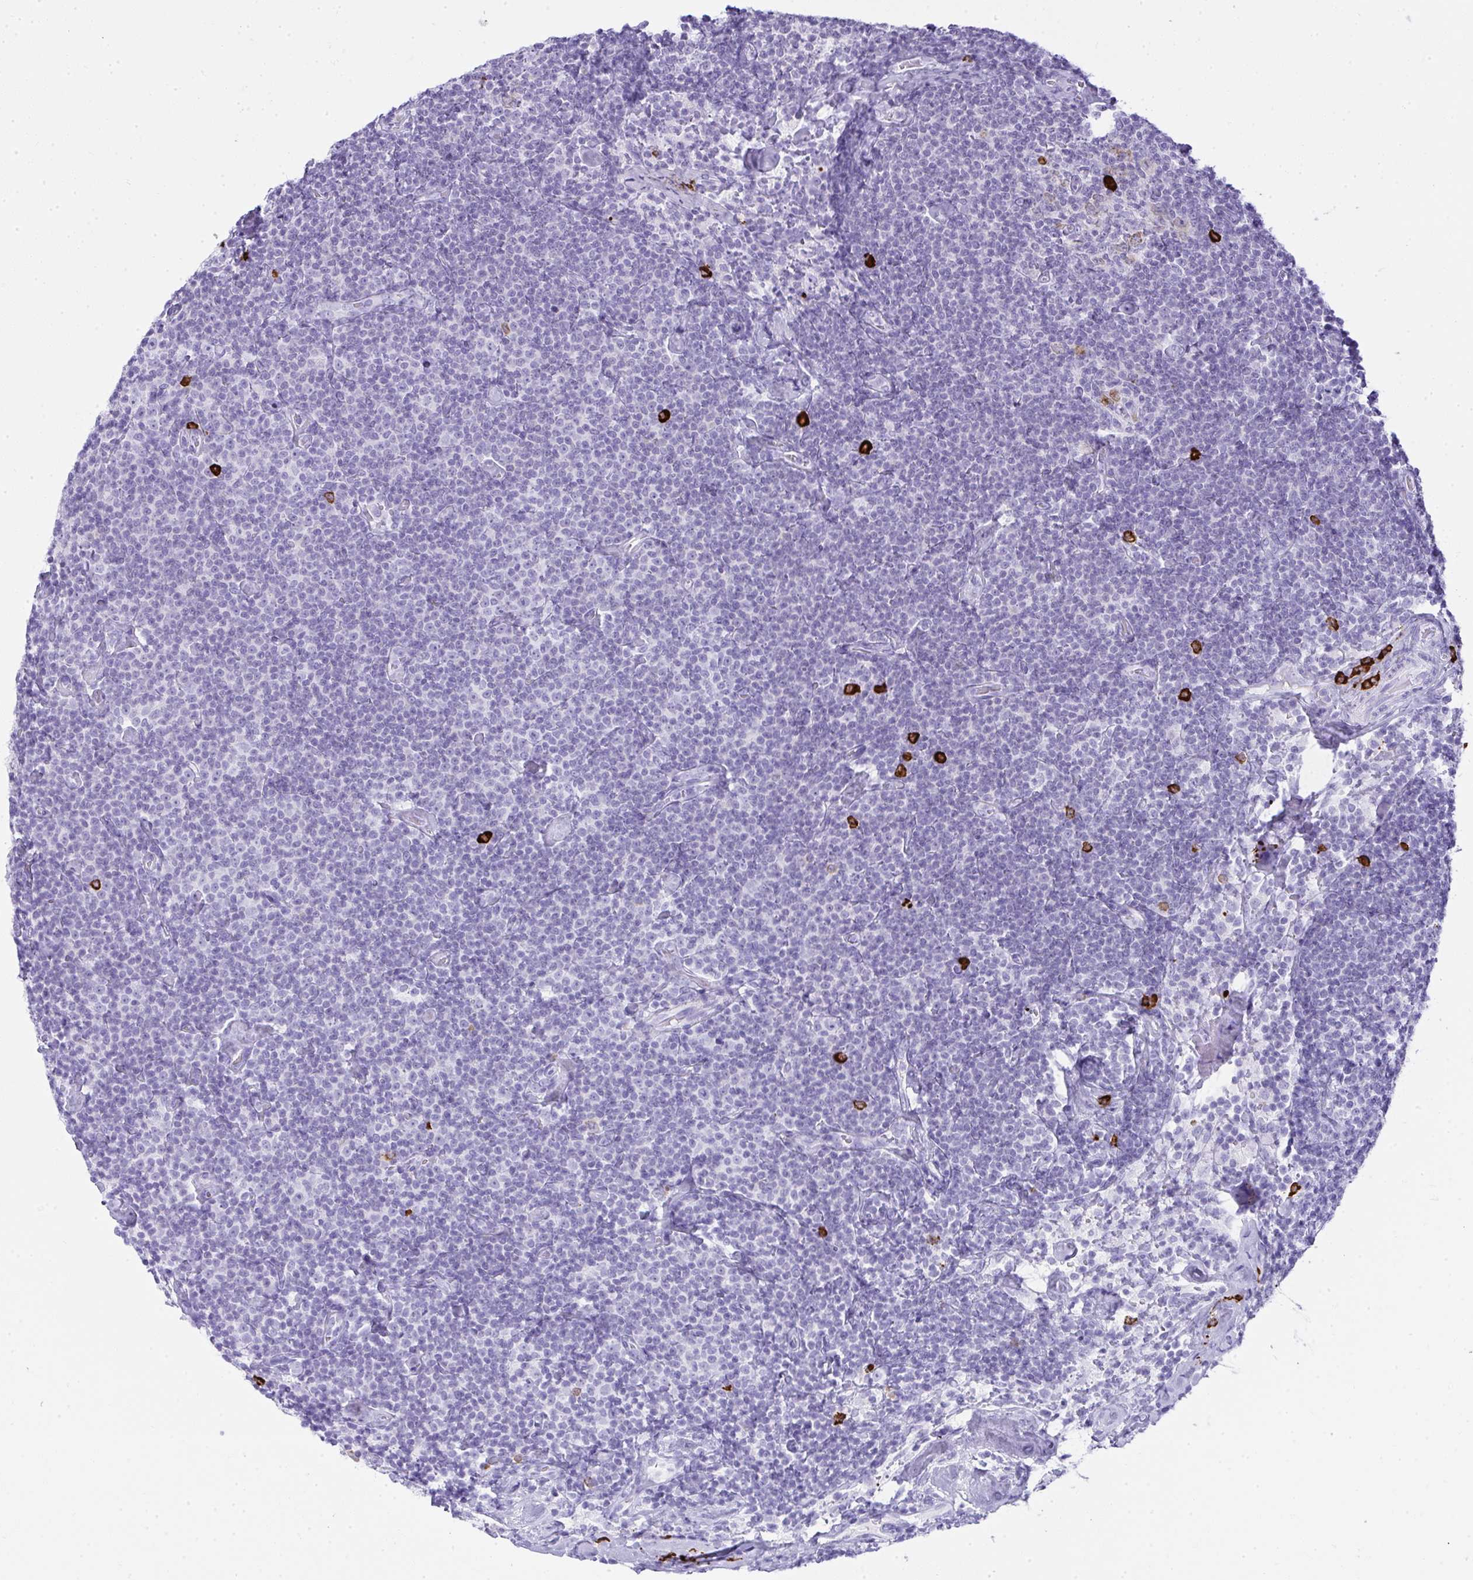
{"staining": {"intensity": "negative", "quantity": "none", "location": "none"}, "tissue": "lymphoma", "cell_type": "Tumor cells", "image_type": "cancer", "snomed": [{"axis": "morphology", "description": "Malignant lymphoma, non-Hodgkin's type, Low grade"}, {"axis": "topography", "description": "Lymph node"}], "caption": "Tumor cells show no significant positivity in low-grade malignant lymphoma, non-Hodgkin's type.", "gene": "CDADC1", "patient": {"sex": "male", "age": 81}}